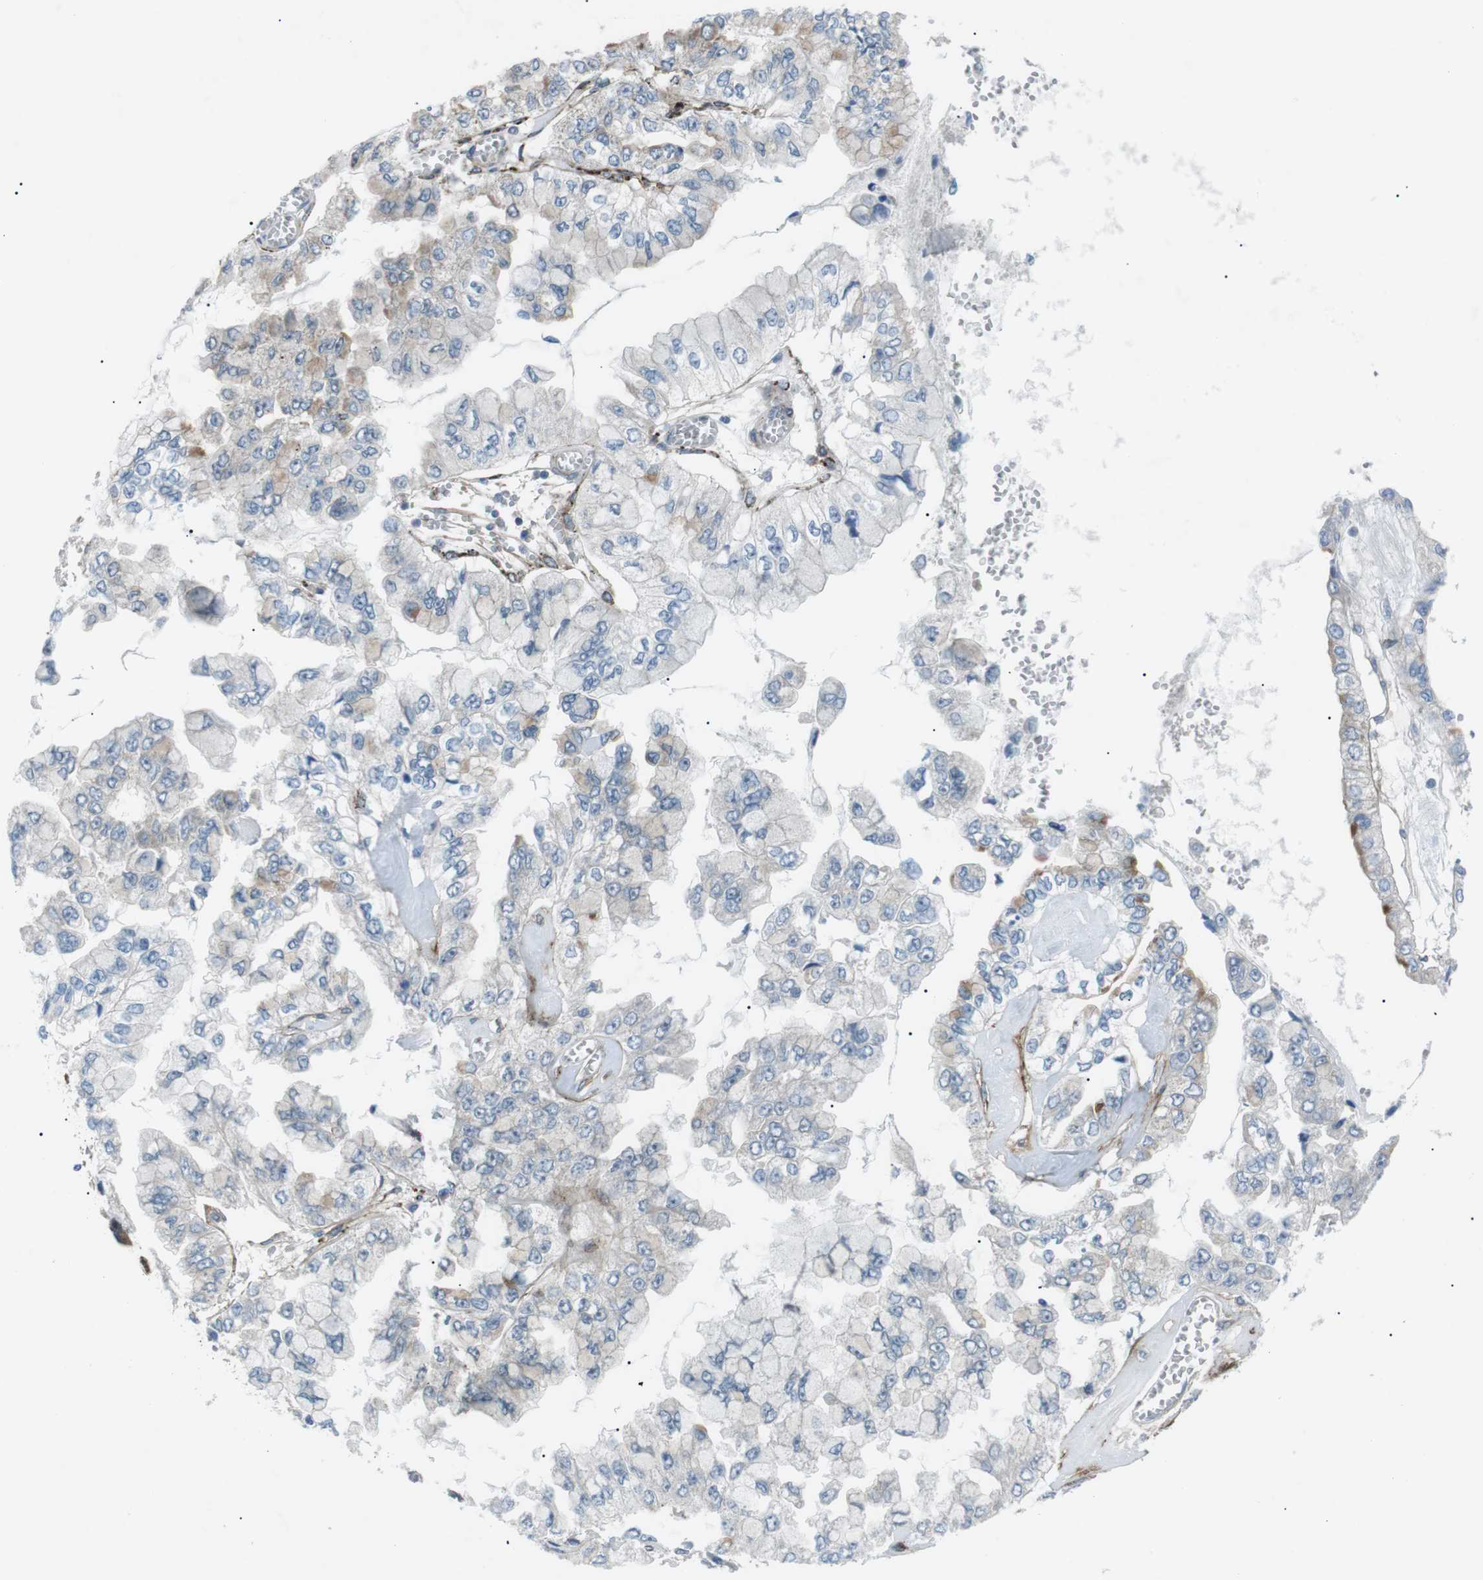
{"staining": {"intensity": "negative", "quantity": "none", "location": "none"}, "tissue": "liver cancer", "cell_type": "Tumor cells", "image_type": "cancer", "snomed": [{"axis": "morphology", "description": "Cholangiocarcinoma"}, {"axis": "topography", "description": "Liver"}], "caption": "The histopathology image reveals no staining of tumor cells in liver cholangiocarcinoma. Brightfield microscopy of IHC stained with DAB (brown) and hematoxylin (blue), captured at high magnification.", "gene": "ARID5B", "patient": {"sex": "female", "age": 79}}